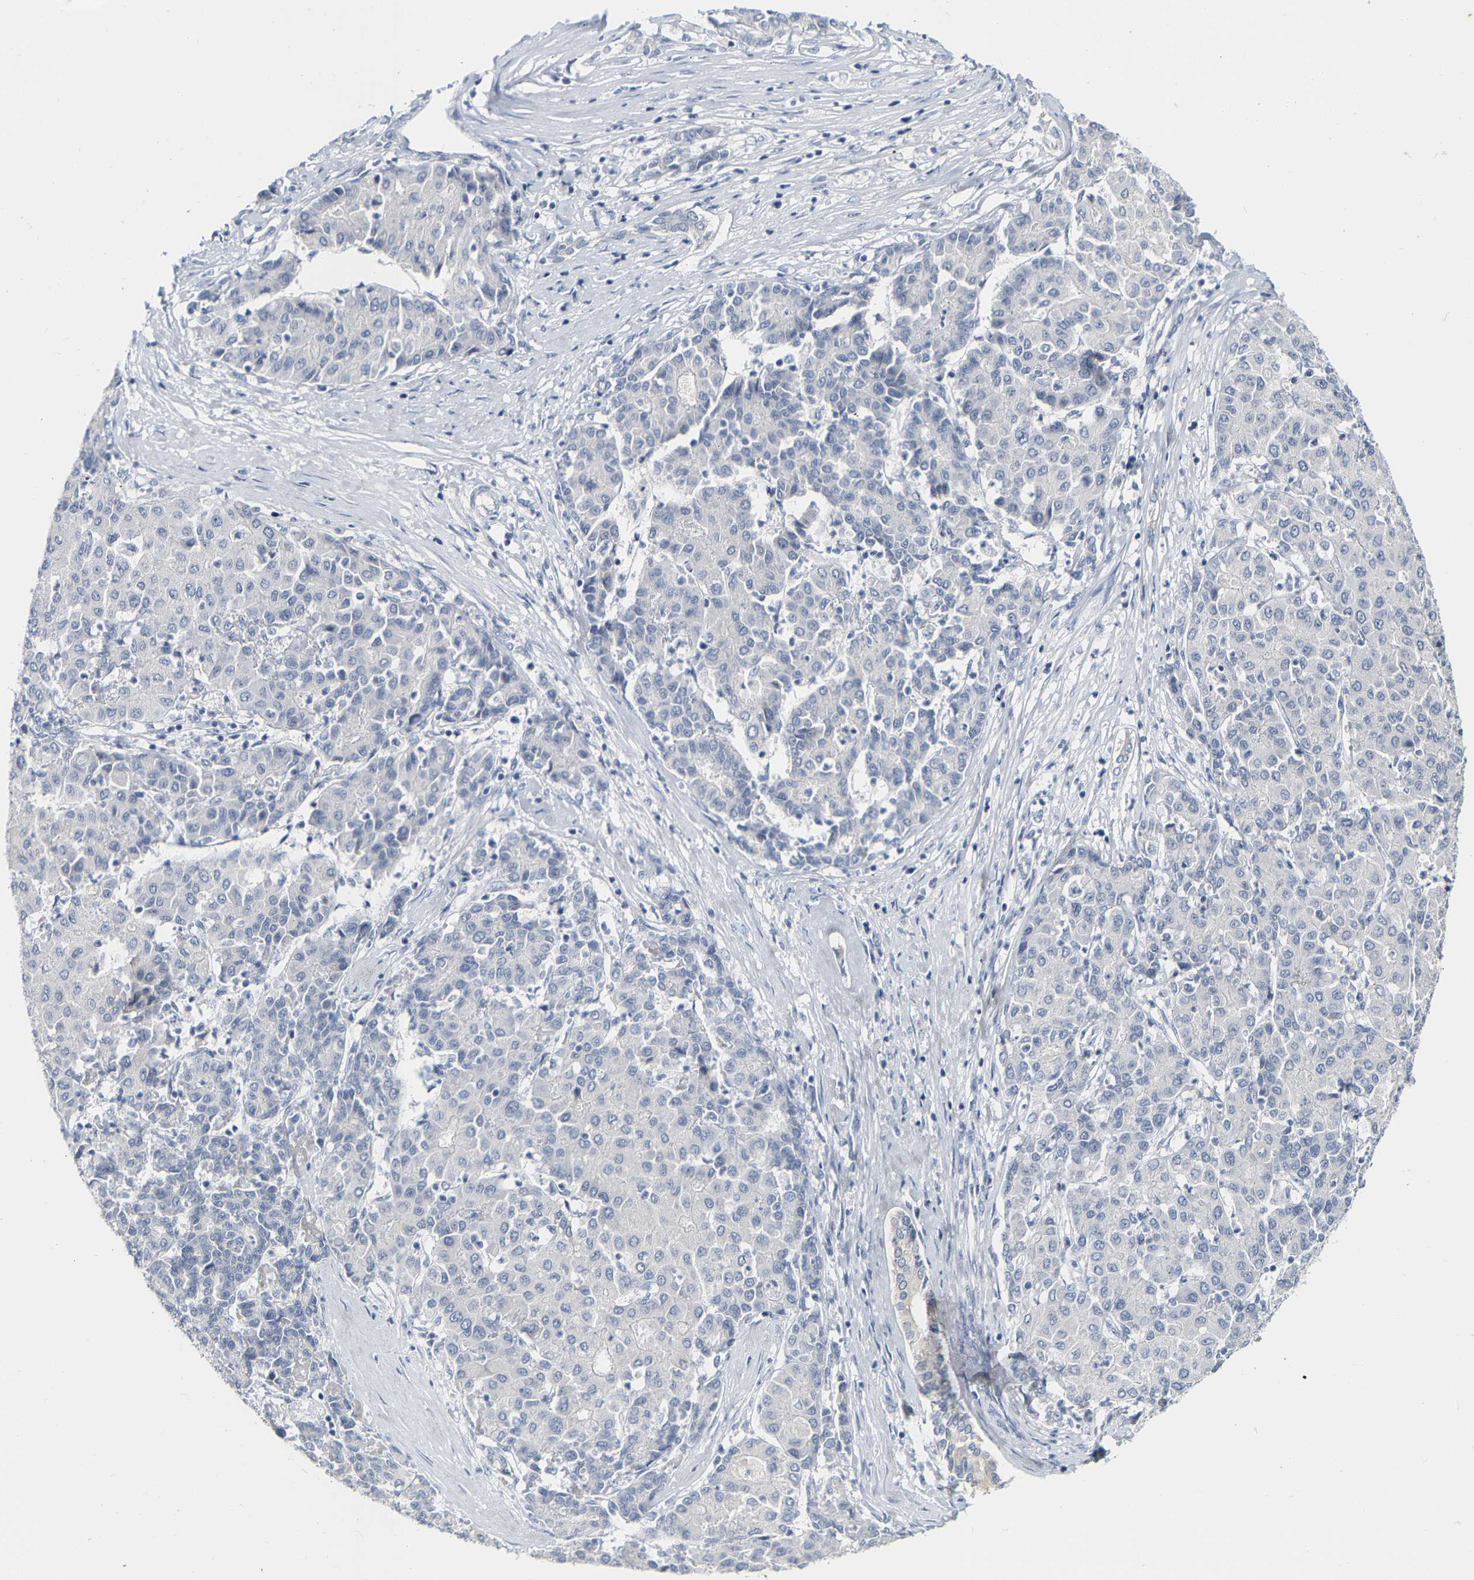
{"staining": {"intensity": "negative", "quantity": "none", "location": "none"}, "tissue": "liver cancer", "cell_type": "Tumor cells", "image_type": "cancer", "snomed": [{"axis": "morphology", "description": "Carcinoma, Hepatocellular, NOS"}, {"axis": "topography", "description": "Liver"}], "caption": "Immunohistochemistry of human liver hepatocellular carcinoma shows no positivity in tumor cells. The staining was performed using DAB (3,3'-diaminobenzidine) to visualize the protein expression in brown, while the nuclei were stained in blue with hematoxylin (Magnification: 20x).", "gene": "KRT76", "patient": {"sex": "male", "age": 65}}